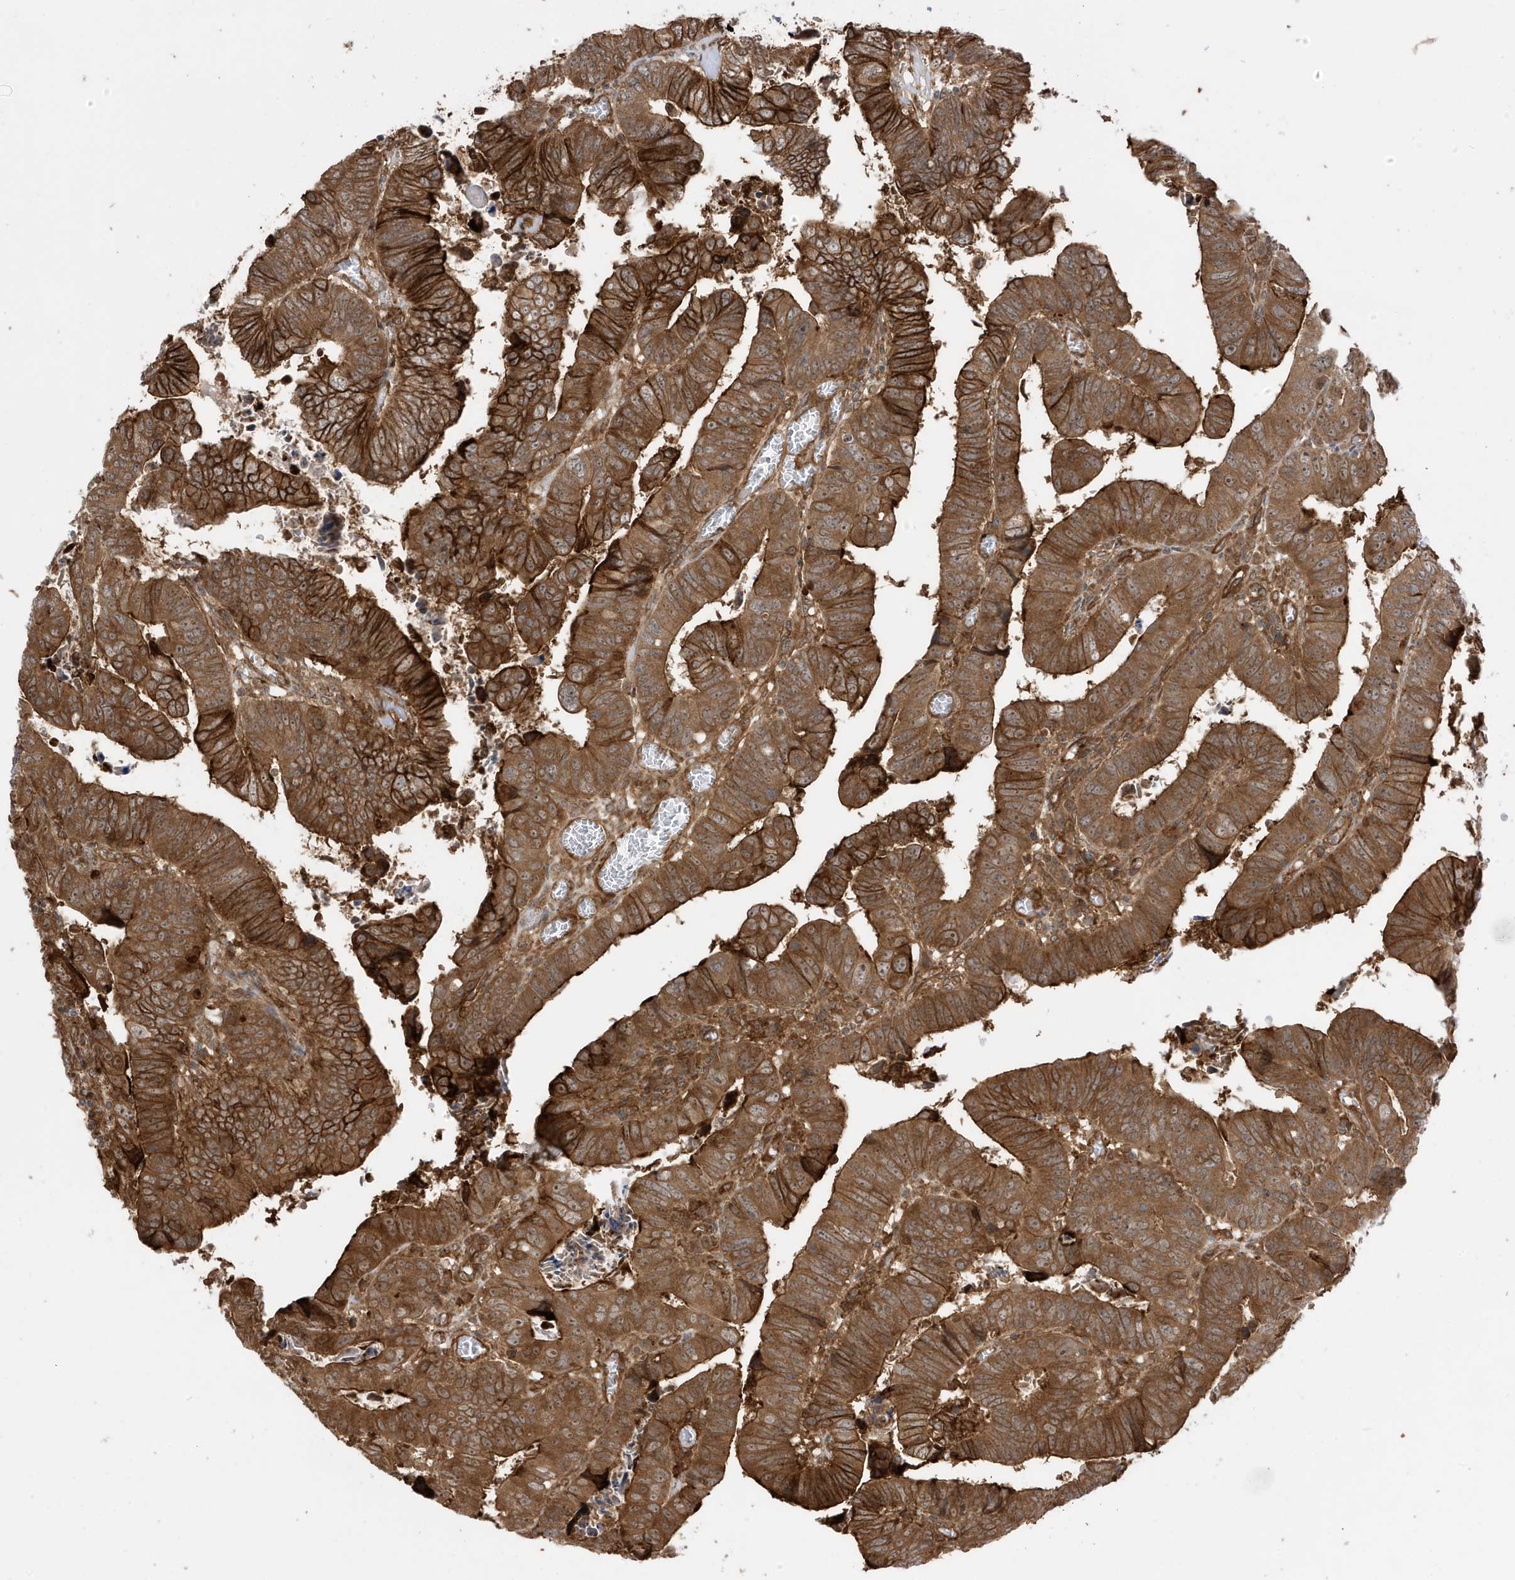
{"staining": {"intensity": "strong", "quantity": ">75%", "location": "cytoplasmic/membranous"}, "tissue": "colorectal cancer", "cell_type": "Tumor cells", "image_type": "cancer", "snomed": [{"axis": "morphology", "description": "Normal tissue, NOS"}, {"axis": "morphology", "description": "Adenocarcinoma, NOS"}, {"axis": "topography", "description": "Rectum"}], "caption": "About >75% of tumor cells in colorectal cancer (adenocarcinoma) reveal strong cytoplasmic/membranous protein staining as visualized by brown immunohistochemical staining.", "gene": "CDC42EP3", "patient": {"sex": "female", "age": 65}}